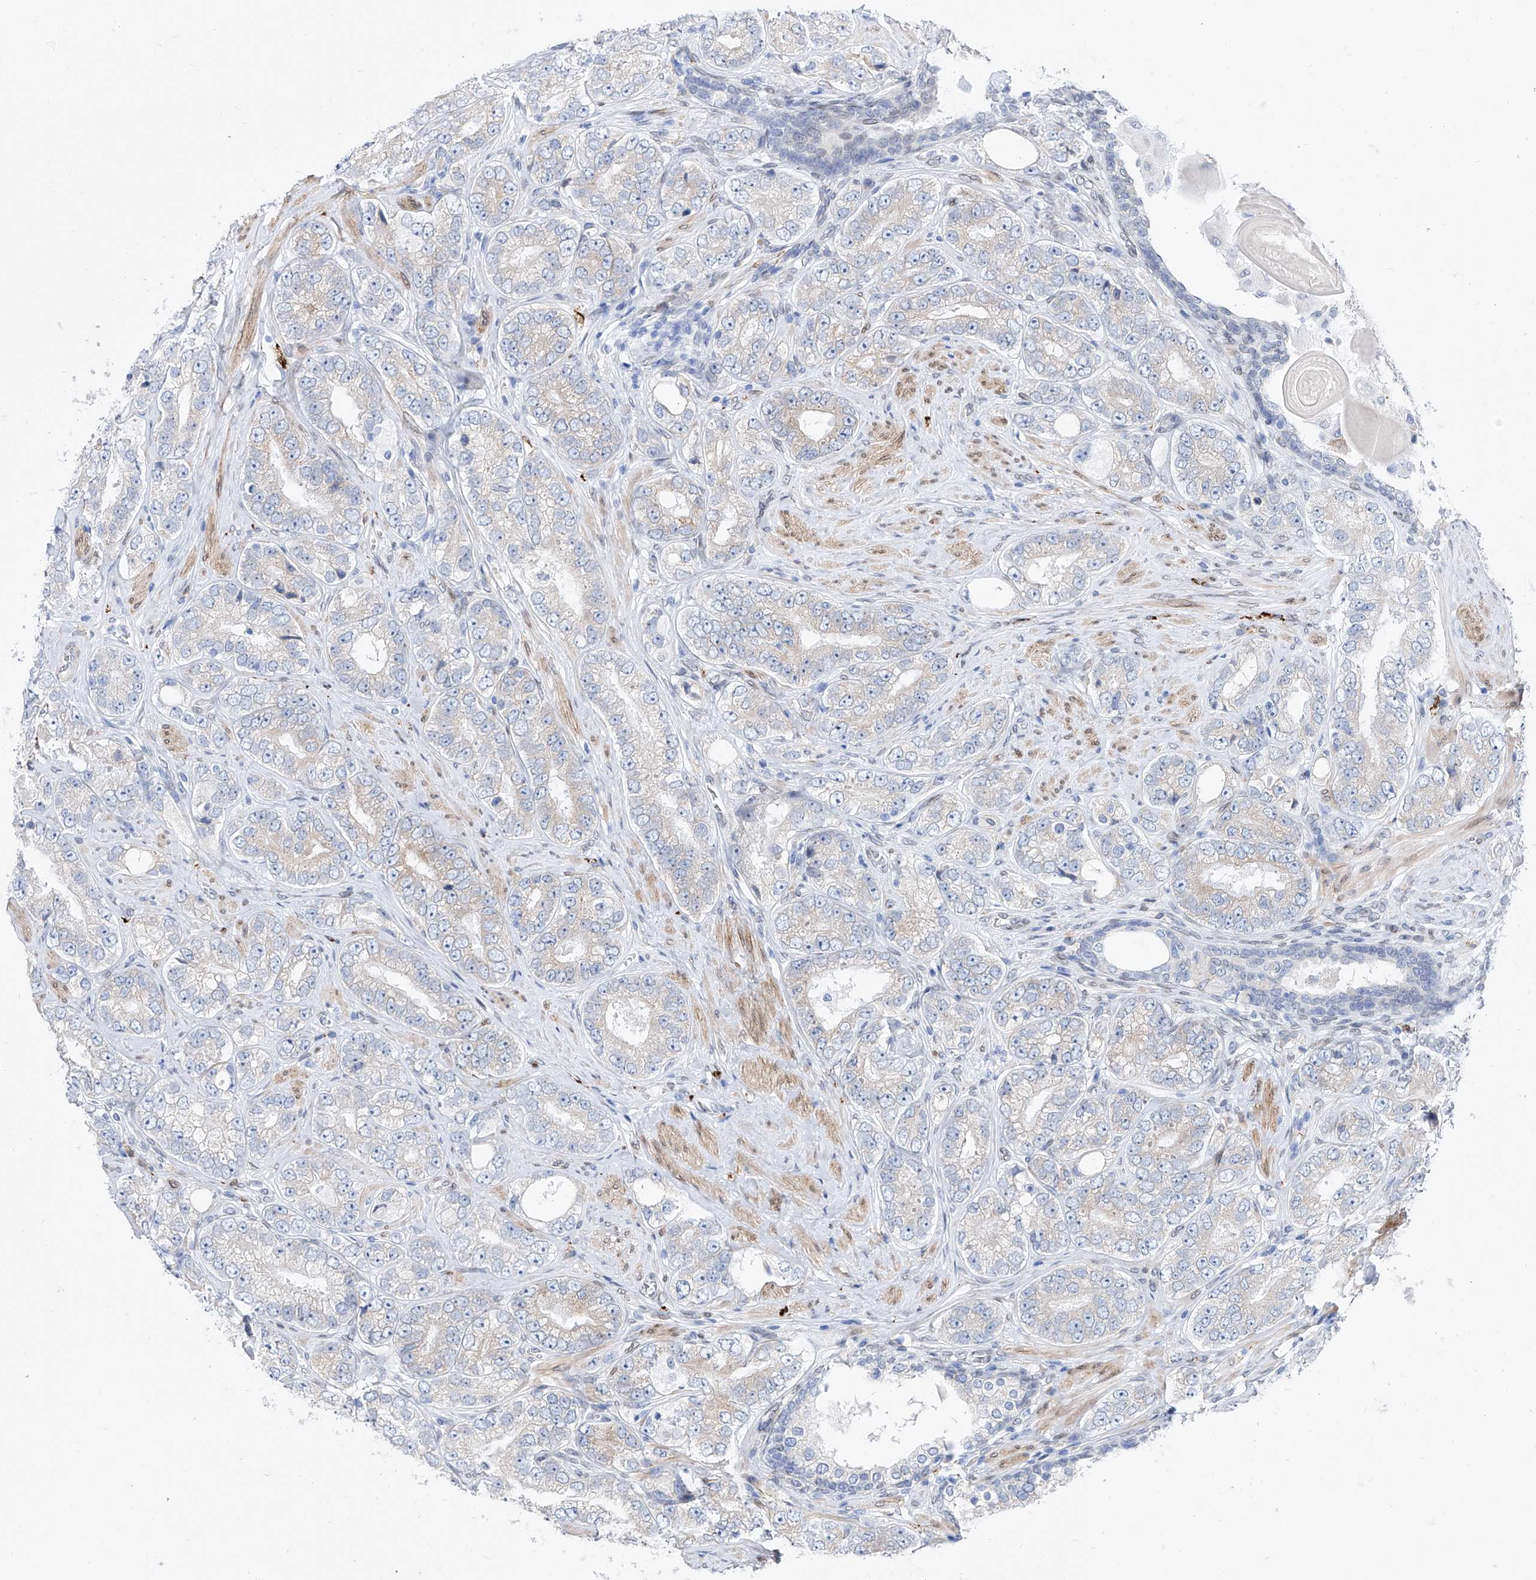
{"staining": {"intensity": "moderate", "quantity": "<25%", "location": "cytoplasmic/membranous"}, "tissue": "prostate cancer", "cell_type": "Tumor cells", "image_type": "cancer", "snomed": [{"axis": "morphology", "description": "Adenocarcinoma, High grade"}, {"axis": "topography", "description": "Prostate"}], "caption": "A micrograph of human prostate cancer (adenocarcinoma (high-grade)) stained for a protein demonstrates moderate cytoplasmic/membranous brown staining in tumor cells.", "gene": "LCLAT1", "patient": {"sex": "male", "age": 56}}